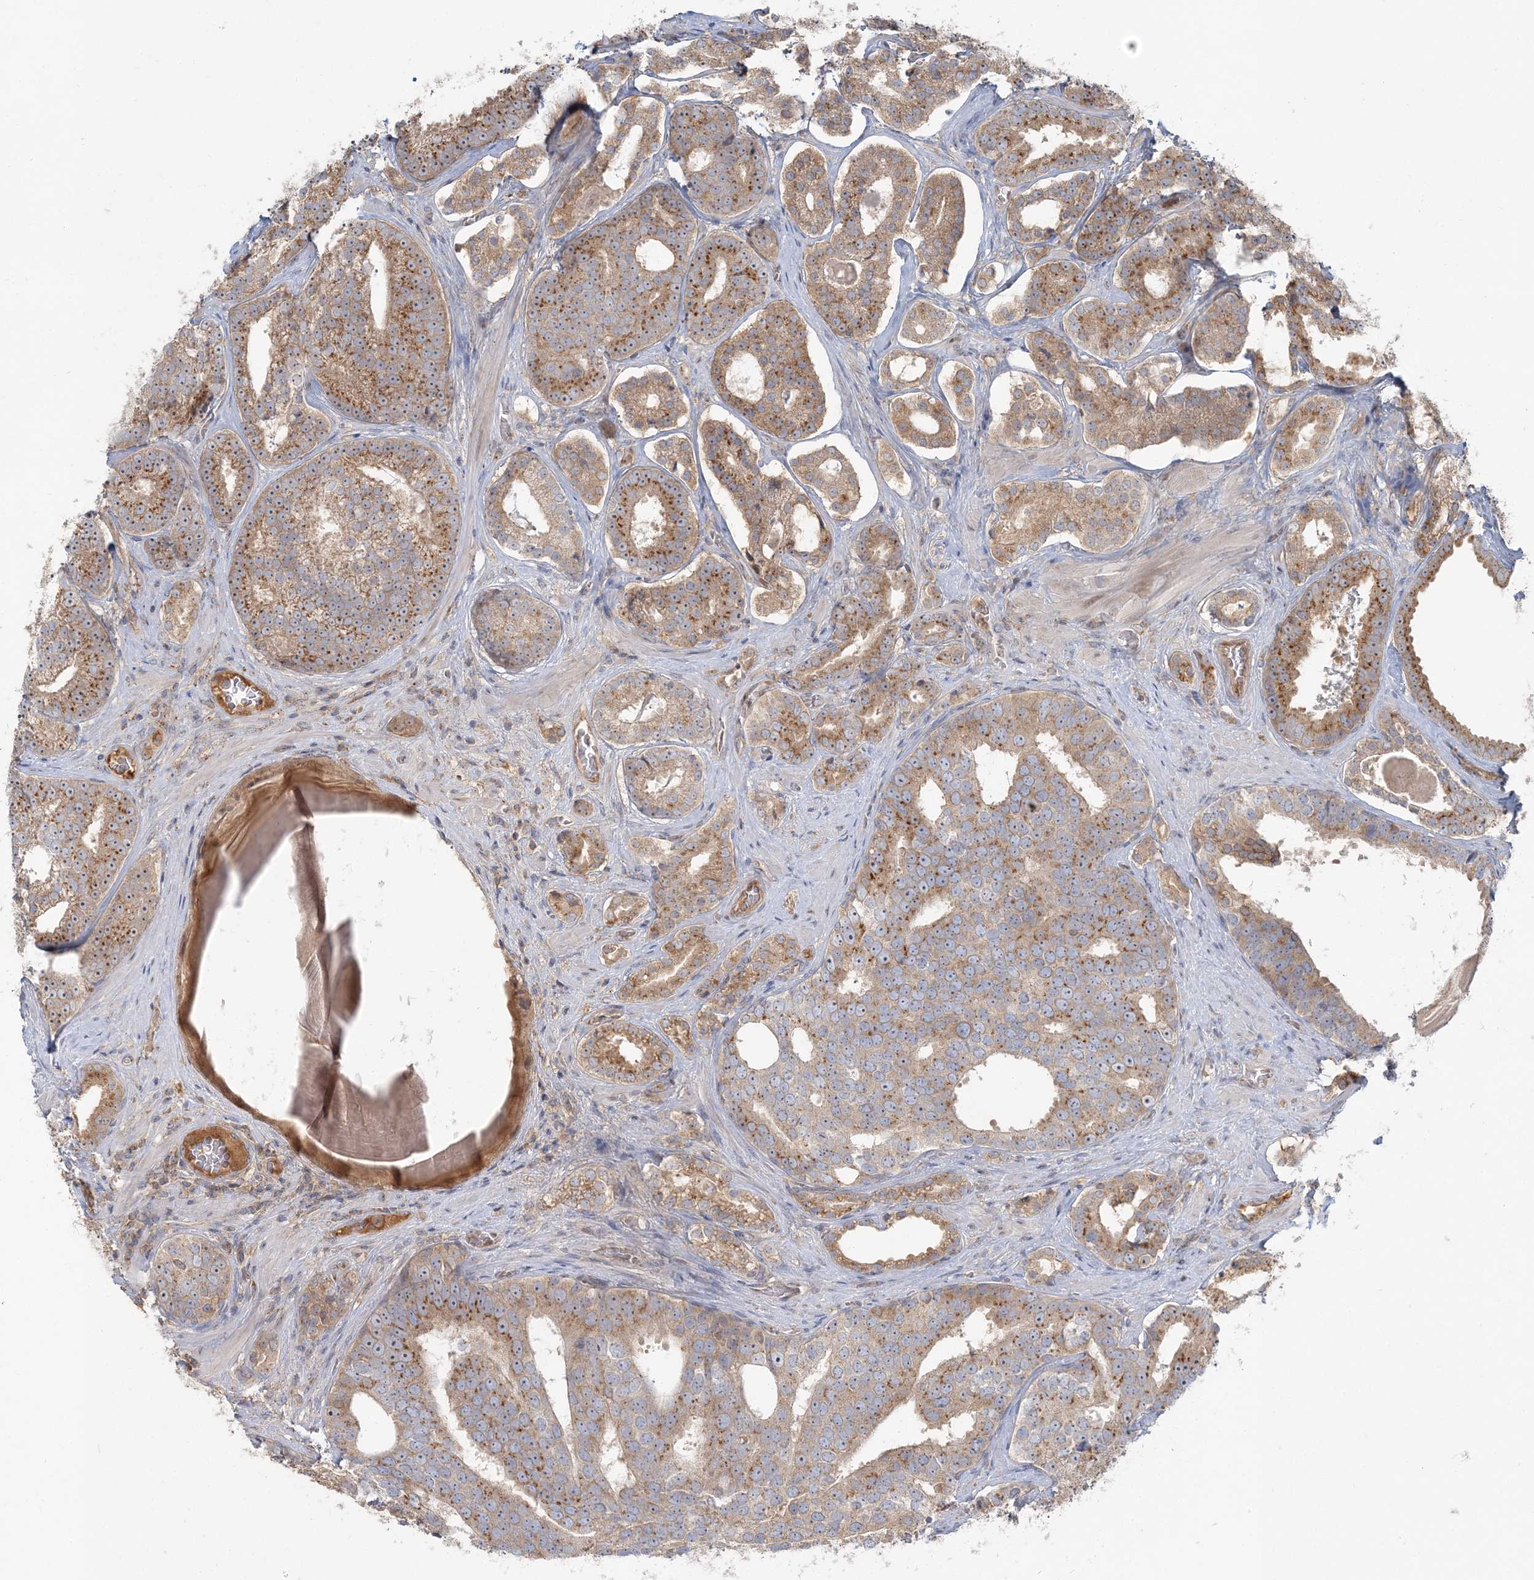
{"staining": {"intensity": "moderate", "quantity": ">75%", "location": "cytoplasmic/membranous"}, "tissue": "prostate cancer", "cell_type": "Tumor cells", "image_type": "cancer", "snomed": [{"axis": "morphology", "description": "Adenocarcinoma, High grade"}, {"axis": "topography", "description": "Prostate"}], "caption": "Moderate cytoplasmic/membranous expression for a protein is appreciated in approximately >75% of tumor cells of high-grade adenocarcinoma (prostate) using IHC.", "gene": "AP1AR", "patient": {"sex": "male", "age": 60}}